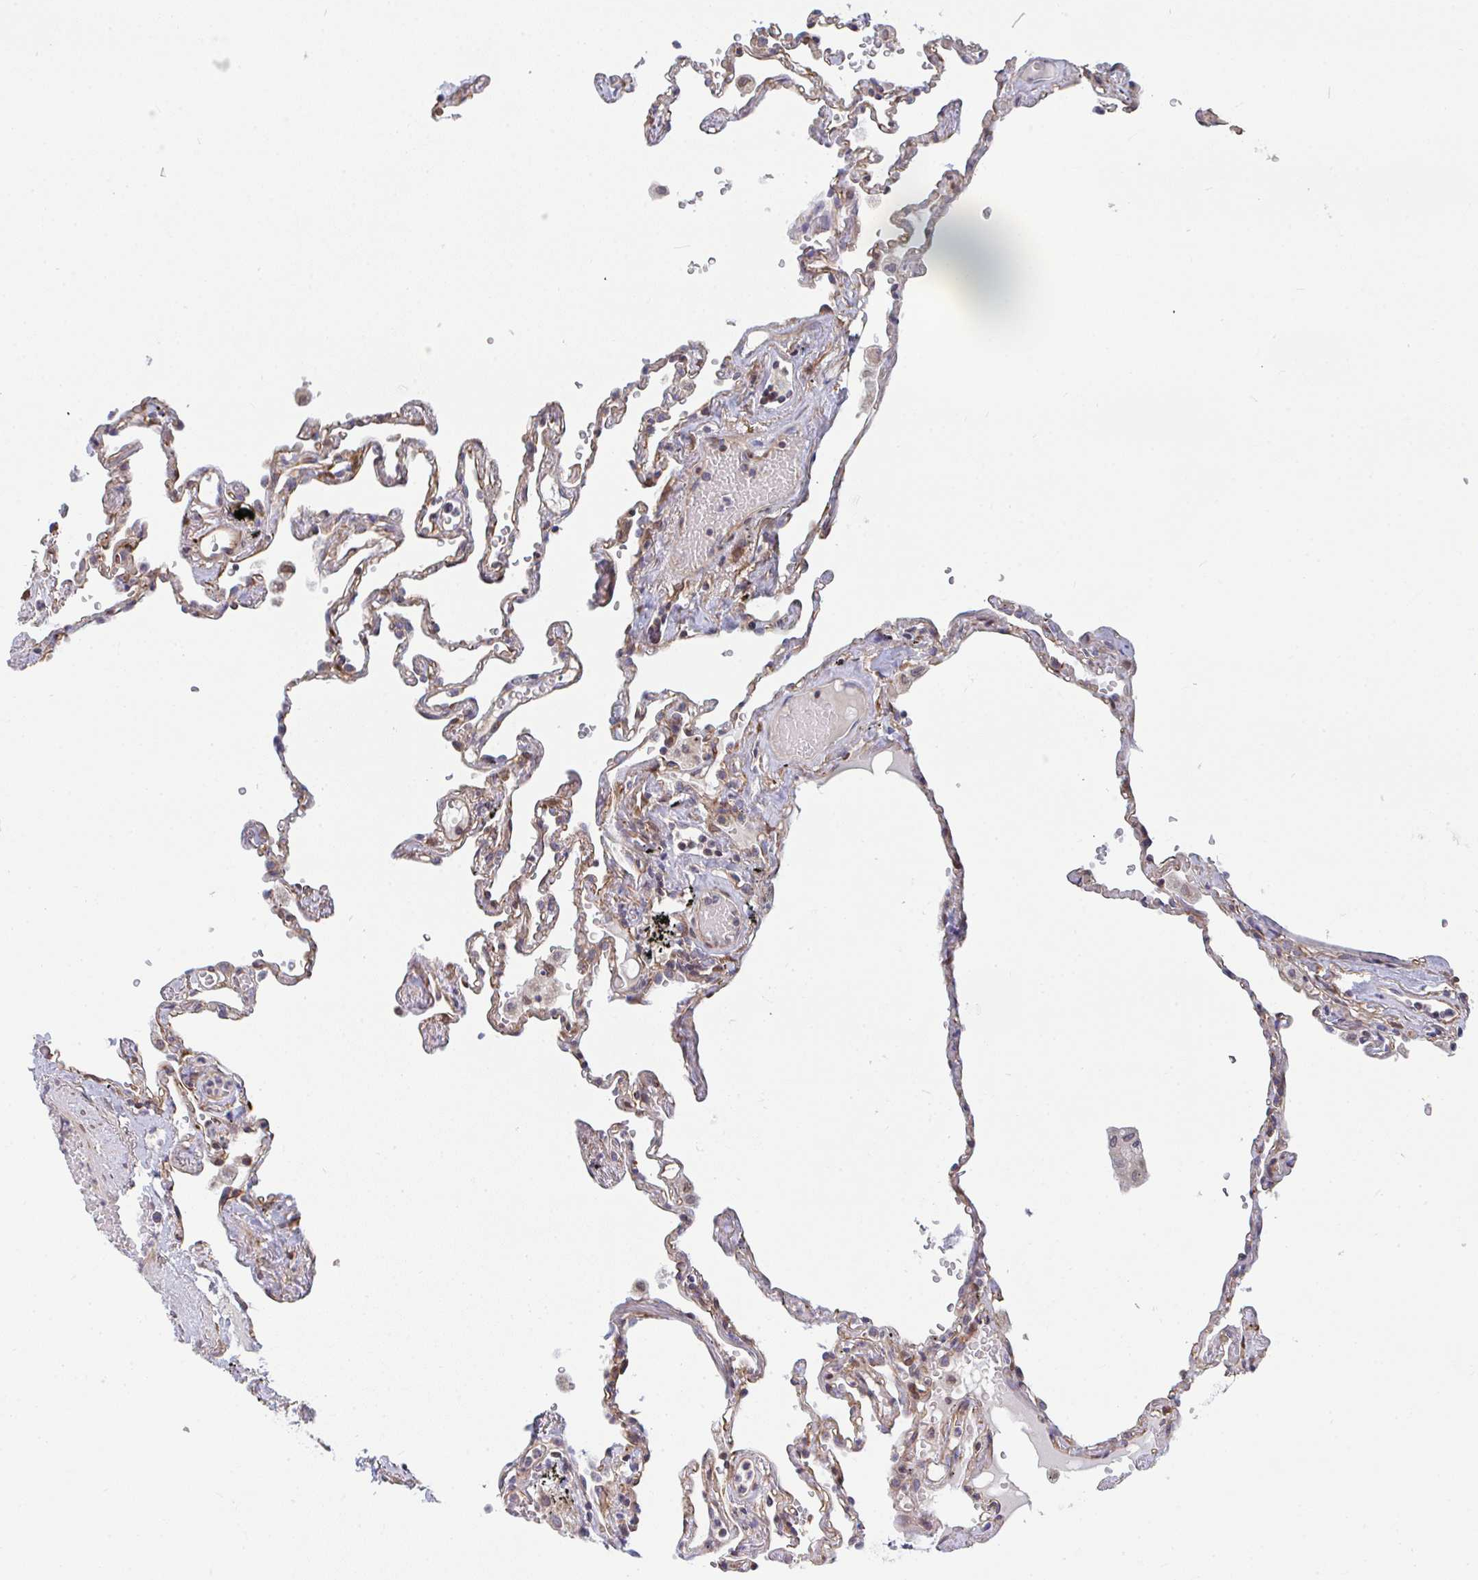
{"staining": {"intensity": "moderate", "quantity": "25%-75%", "location": "cytoplasmic/membranous"}, "tissue": "lung", "cell_type": "Alveolar cells", "image_type": "normal", "snomed": [{"axis": "morphology", "description": "Normal tissue, NOS"}, {"axis": "topography", "description": "Lung"}], "caption": "Protein expression analysis of unremarkable human lung reveals moderate cytoplasmic/membranous positivity in approximately 25%-75% of alveolar cells. The staining was performed using DAB to visualize the protein expression in brown, while the nuclei were stained in blue with hematoxylin (Magnification: 20x).", "gene": "EIF1AD", "patient": {"sex": "female", "age": 67}}